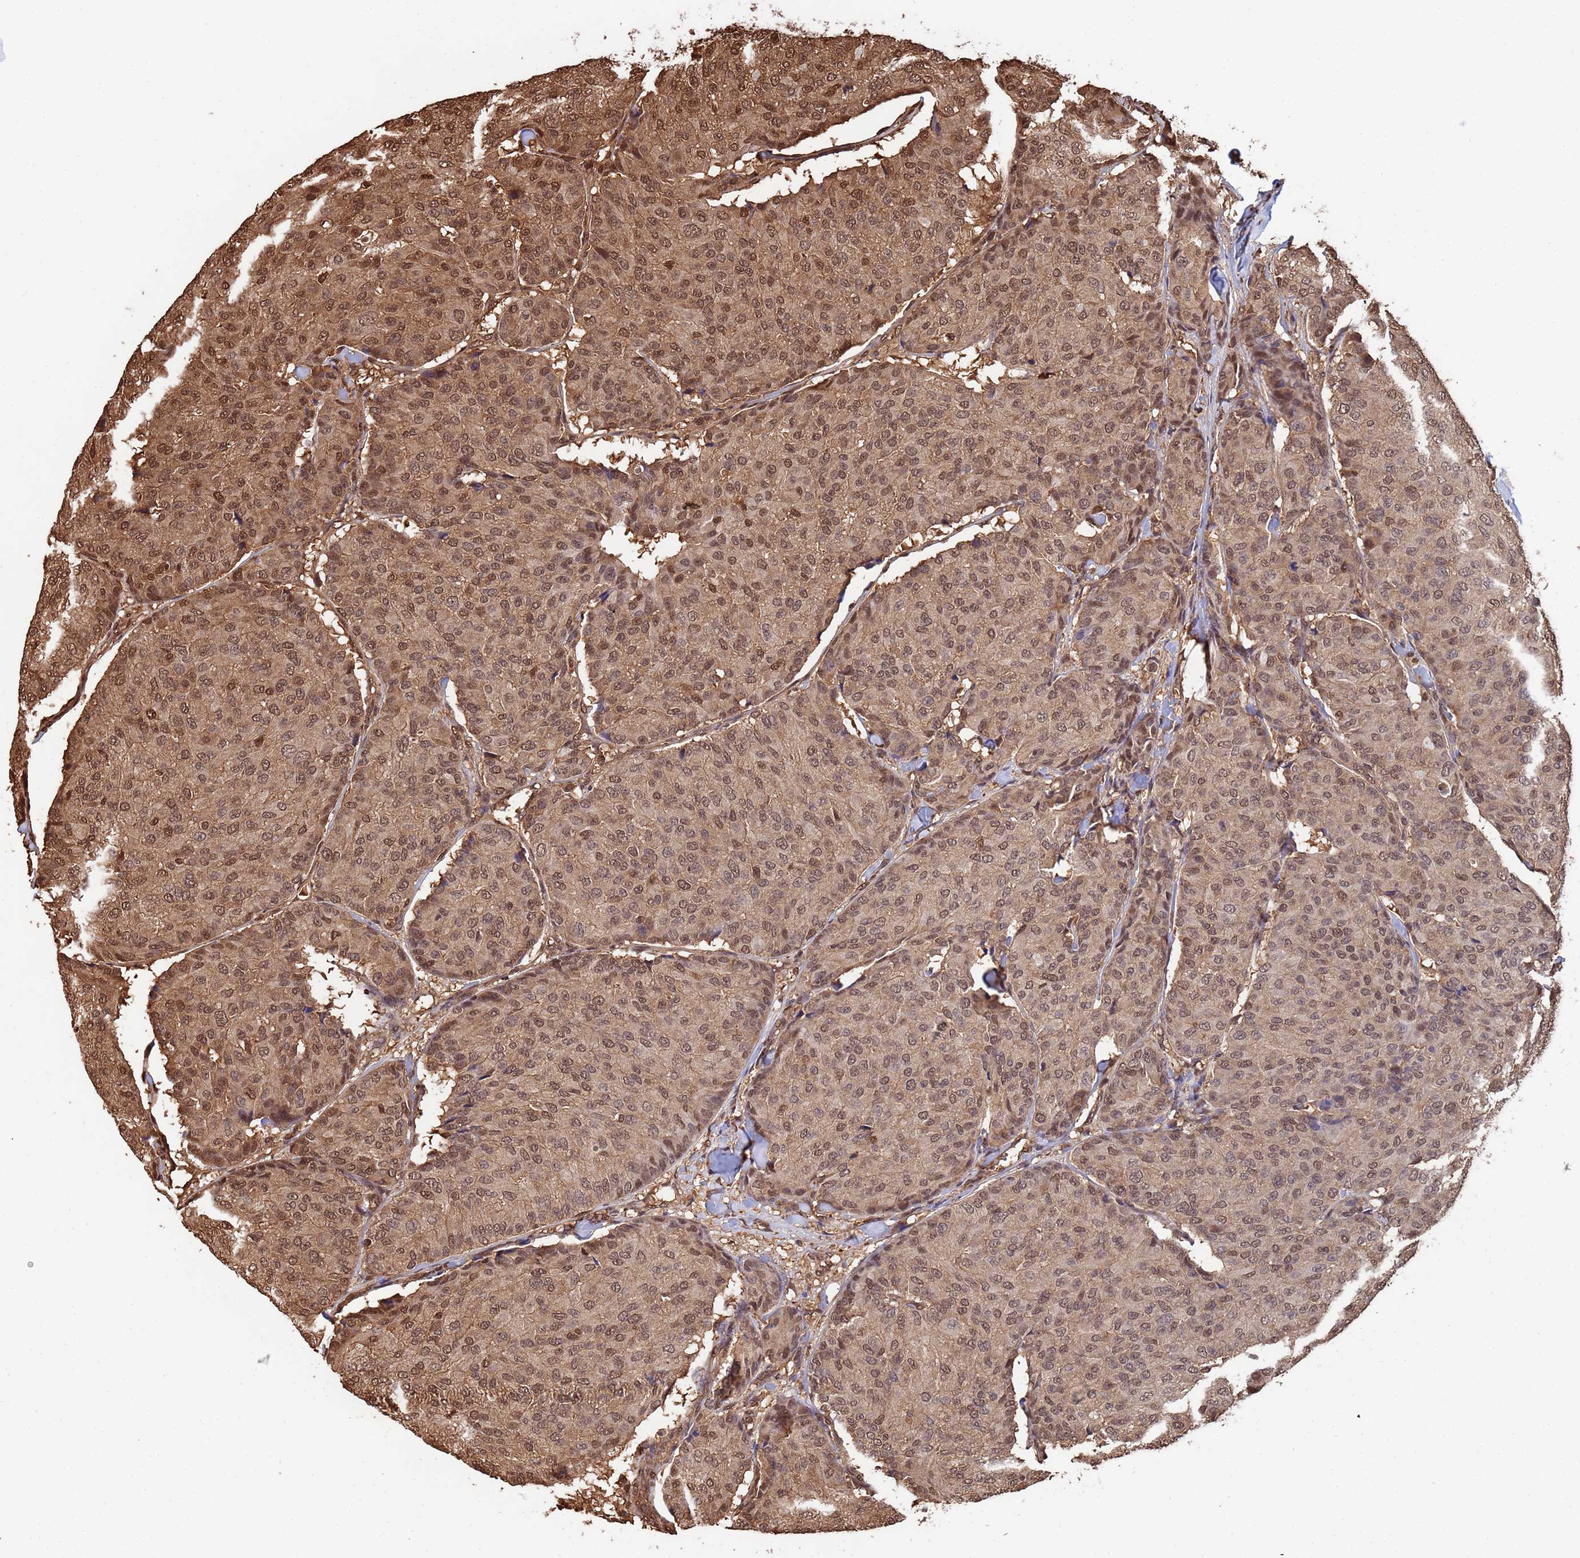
{"staining": {"intensity": "moderate", "quantity": ">75%", "location": "cytoplasmic/membranous,nuclear"}, "tissue": "breast cancer", "cell_type": "Tumor cells", "image_type": "cancer", "snomed": [{"axis": "morphology", "description": "Duct carcinoma"}, {"axis": "topography", "description": "Breast"}], "caption": "Human breast invasive ductal carcinoma stained with a protein marker exhibits moderate staining in tumor cells.", "gene": "SUMO4", "patient": {"sex": "female", "age": 75}}